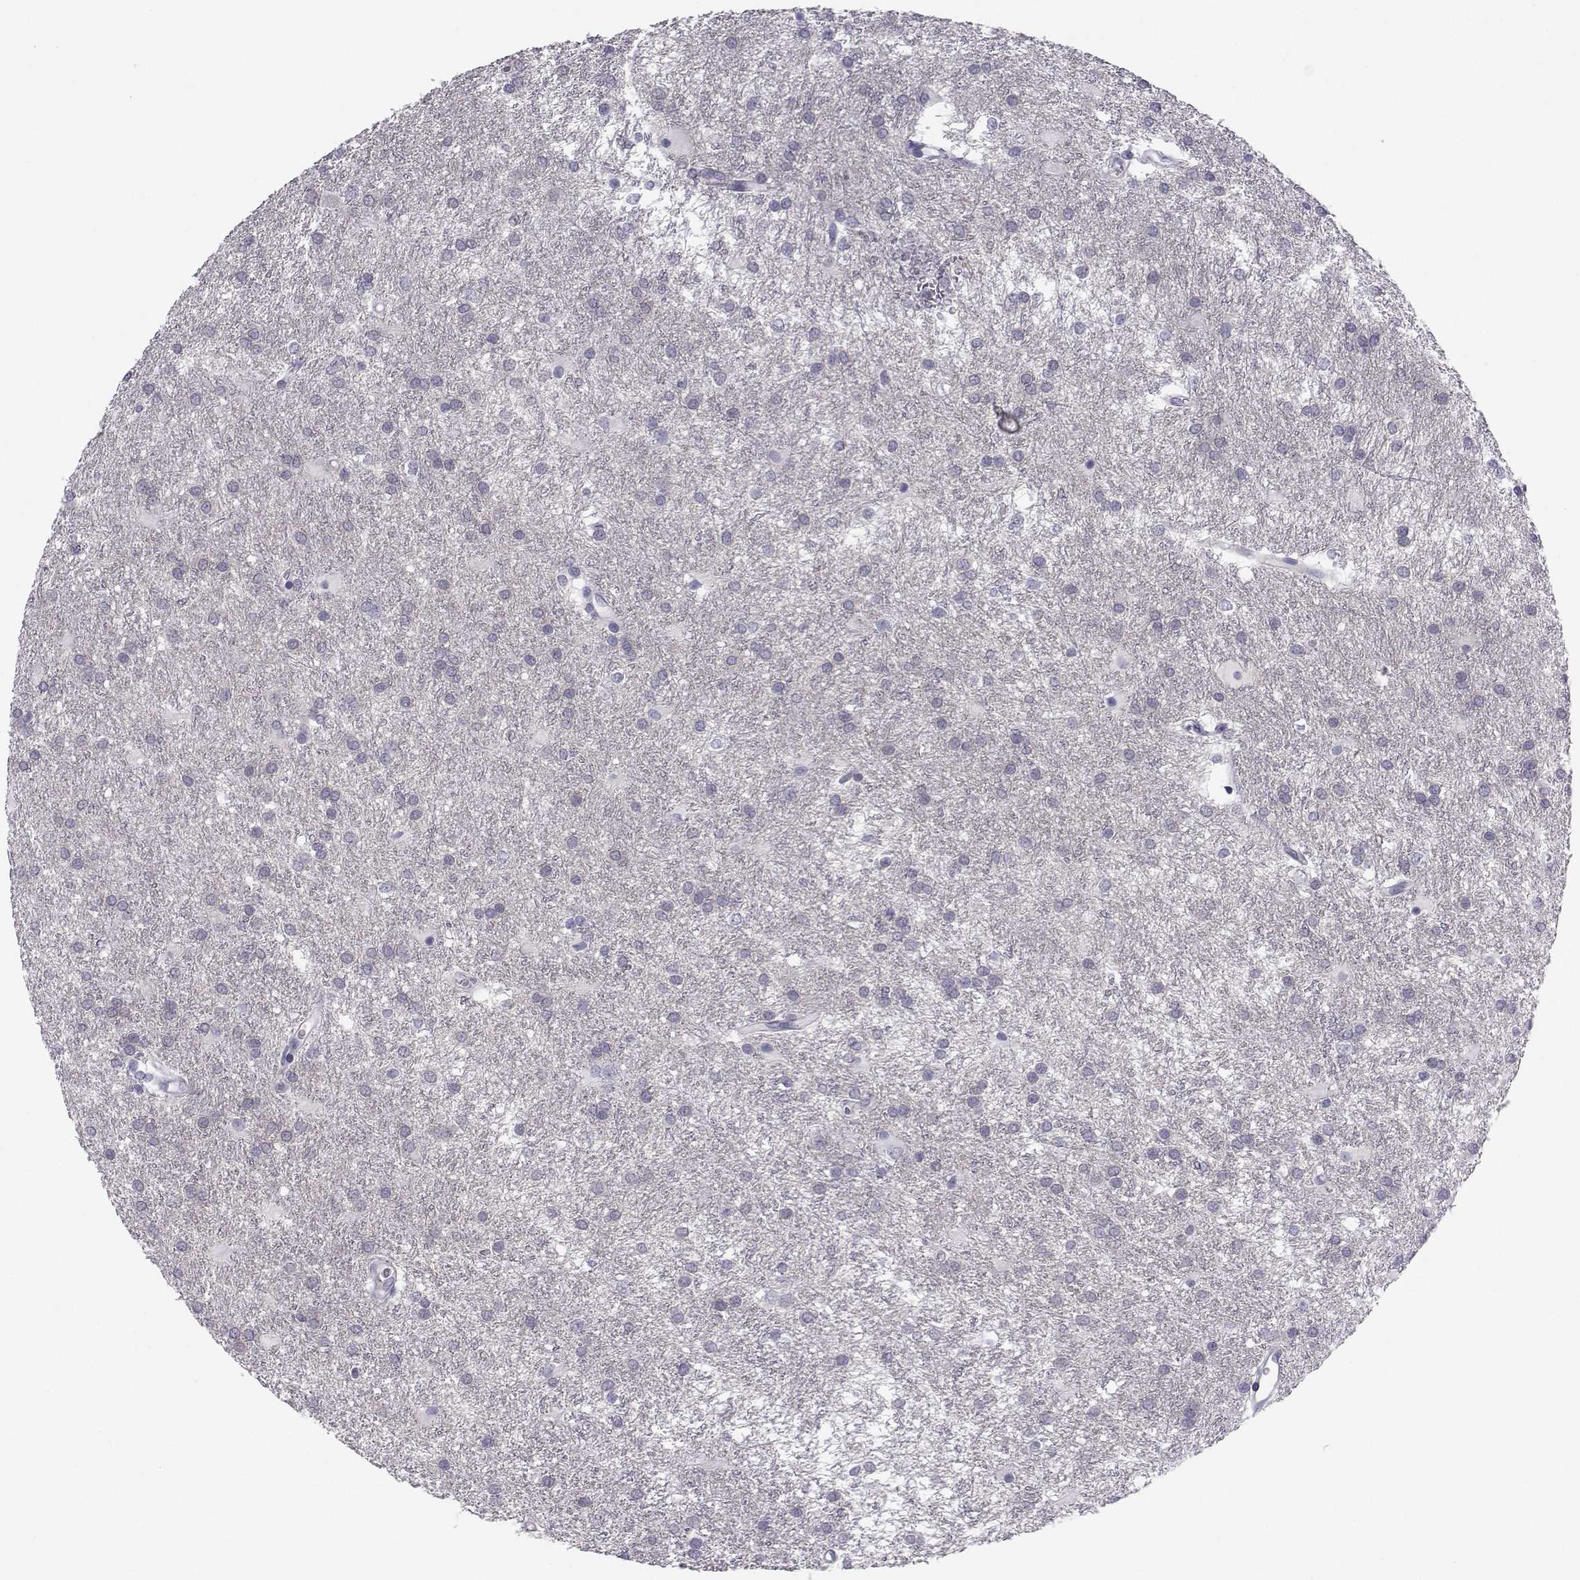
{"staining": {"intensity": "negative", "quantity": "none", "location": "none"}, "tissue": "glioma", "cell_type": "Tumor cells", "image_type": "cancer", "snomed": [{"axis": "morphology", "description": "Glioma, malignant, Low grade"}, {"axis": "topography", "description": "Brain"}], "caption": "There is no significant positivity in tumor cells of malignant low-grade glioma.", "gene": "GARIN3", "patient": {"sex": "female", "age": 32}}